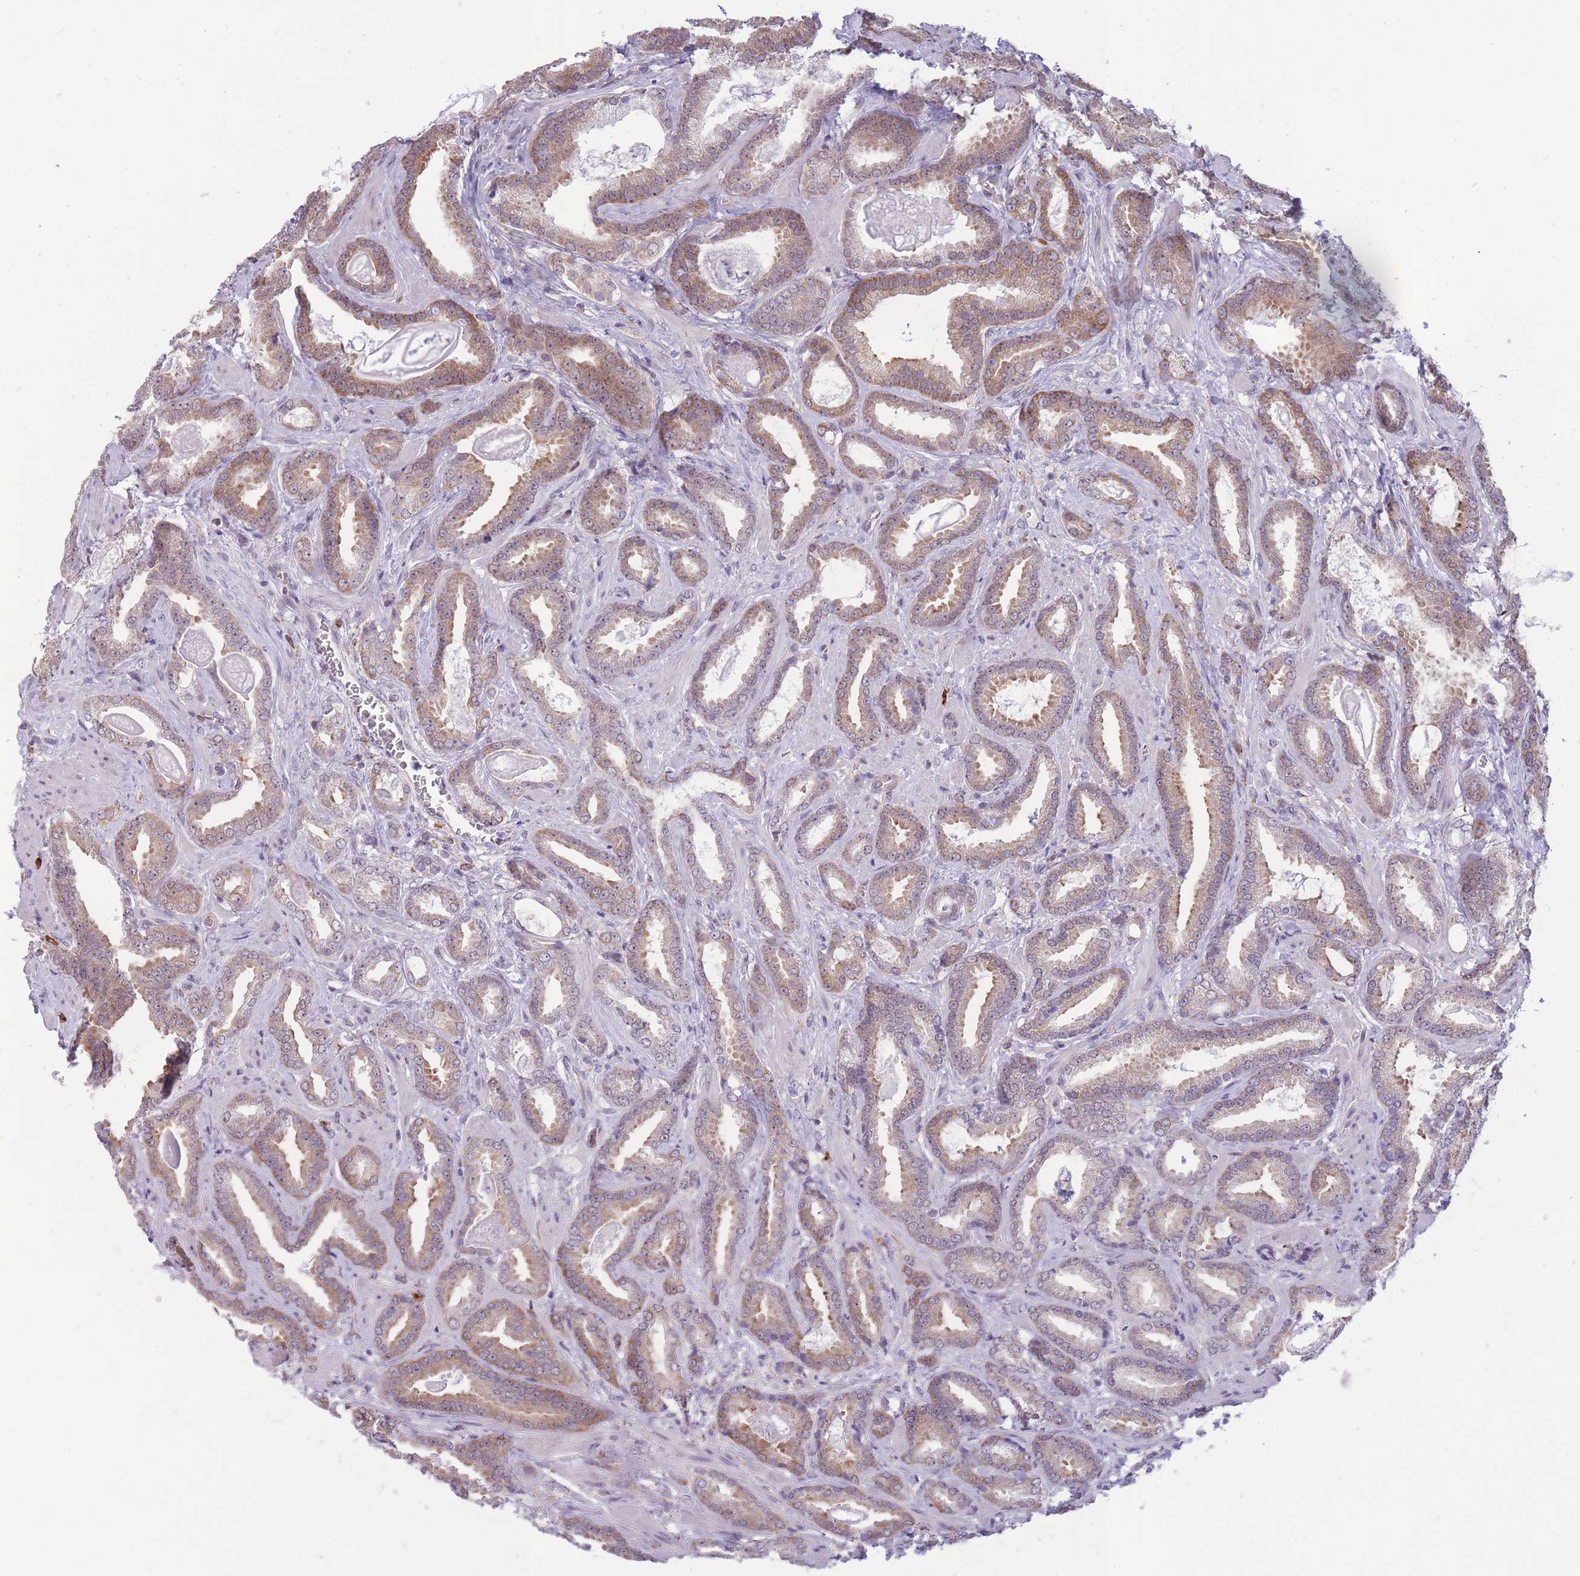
{"staining": {"intensity": "moderate", "quantity": ">75%", "location": "cytoplasmic/membranous"}, "tissue": "prostate cancer", "cell_type": "Tumor cells", "image_type": "cancer", "snomed": [{"axis": "morphology", "description": "Adenocarcinoma, Low grade"}, {"axis": "topography", "description": "Prostate"}], "caption": "The histopathology image displays staining of prostate cancer (low-grade adenocarcinoma), revealing moderate cytoplasmic/membranous protein staining (brown color) within tumor cells.", "gene": "TMEM121", "patient": {"sex": "male", "age": 62}}